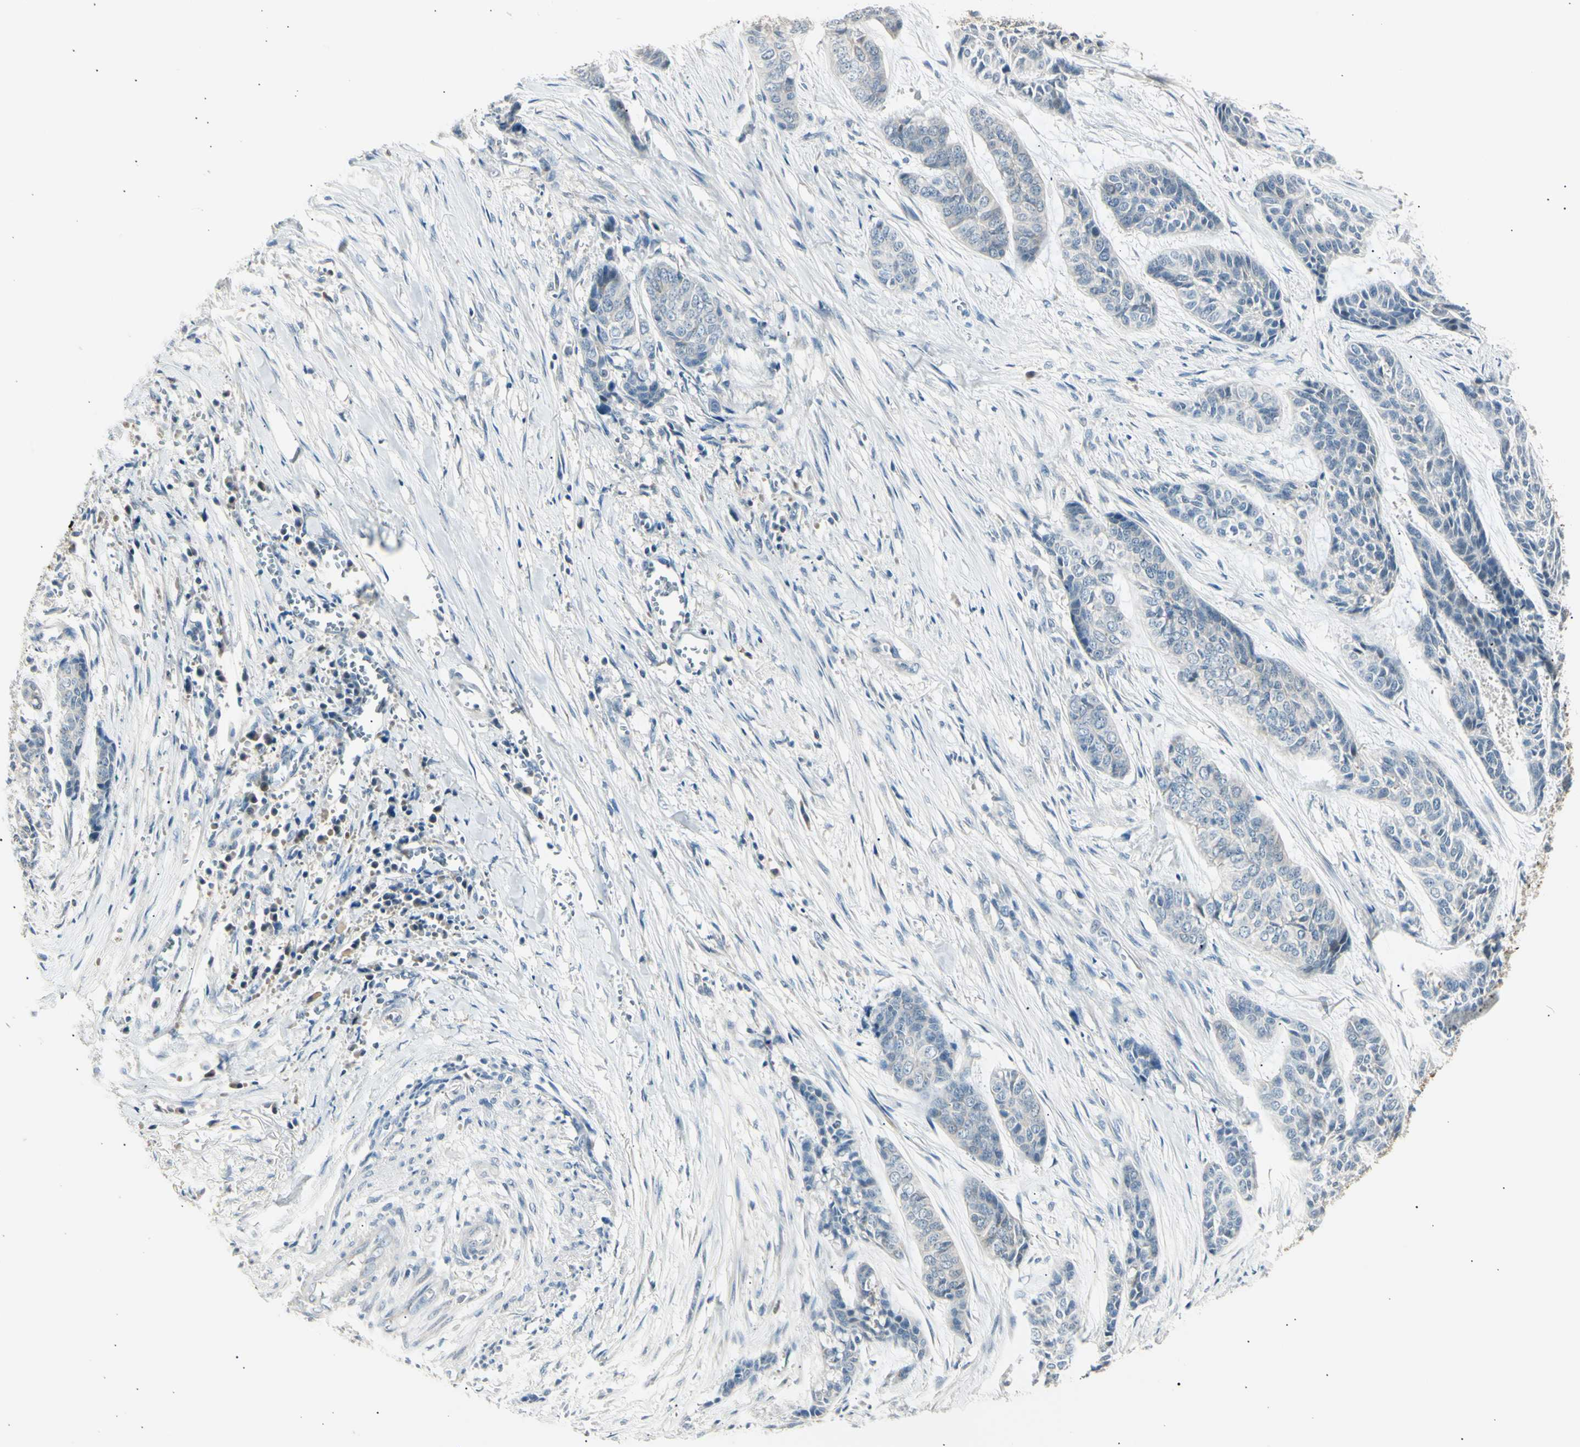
{"staining": {"intensity": "negative", "quantity": "none", "location": "none"}, "tissue": "skin cancer", "cell_type": "Tumor cells", "image_type": "cancer", "snomed": [{"axis": "morphology", "description": "Basal cell carcinoma"}, {"axis": "topography", "description": "Skin"}], "caption": "High magnification brightfield microscopy of skin cancer stained with DAB (3,3'-diaminobenzidine) (brown) and counterstained with hematoxylin (blue): tumor cells show no significant expression. (Brightfield microscopy of DAB immunohistochemistry at high magnification).", "gene": "LHPP", "patient": {"sex": "female", "age": 64}}